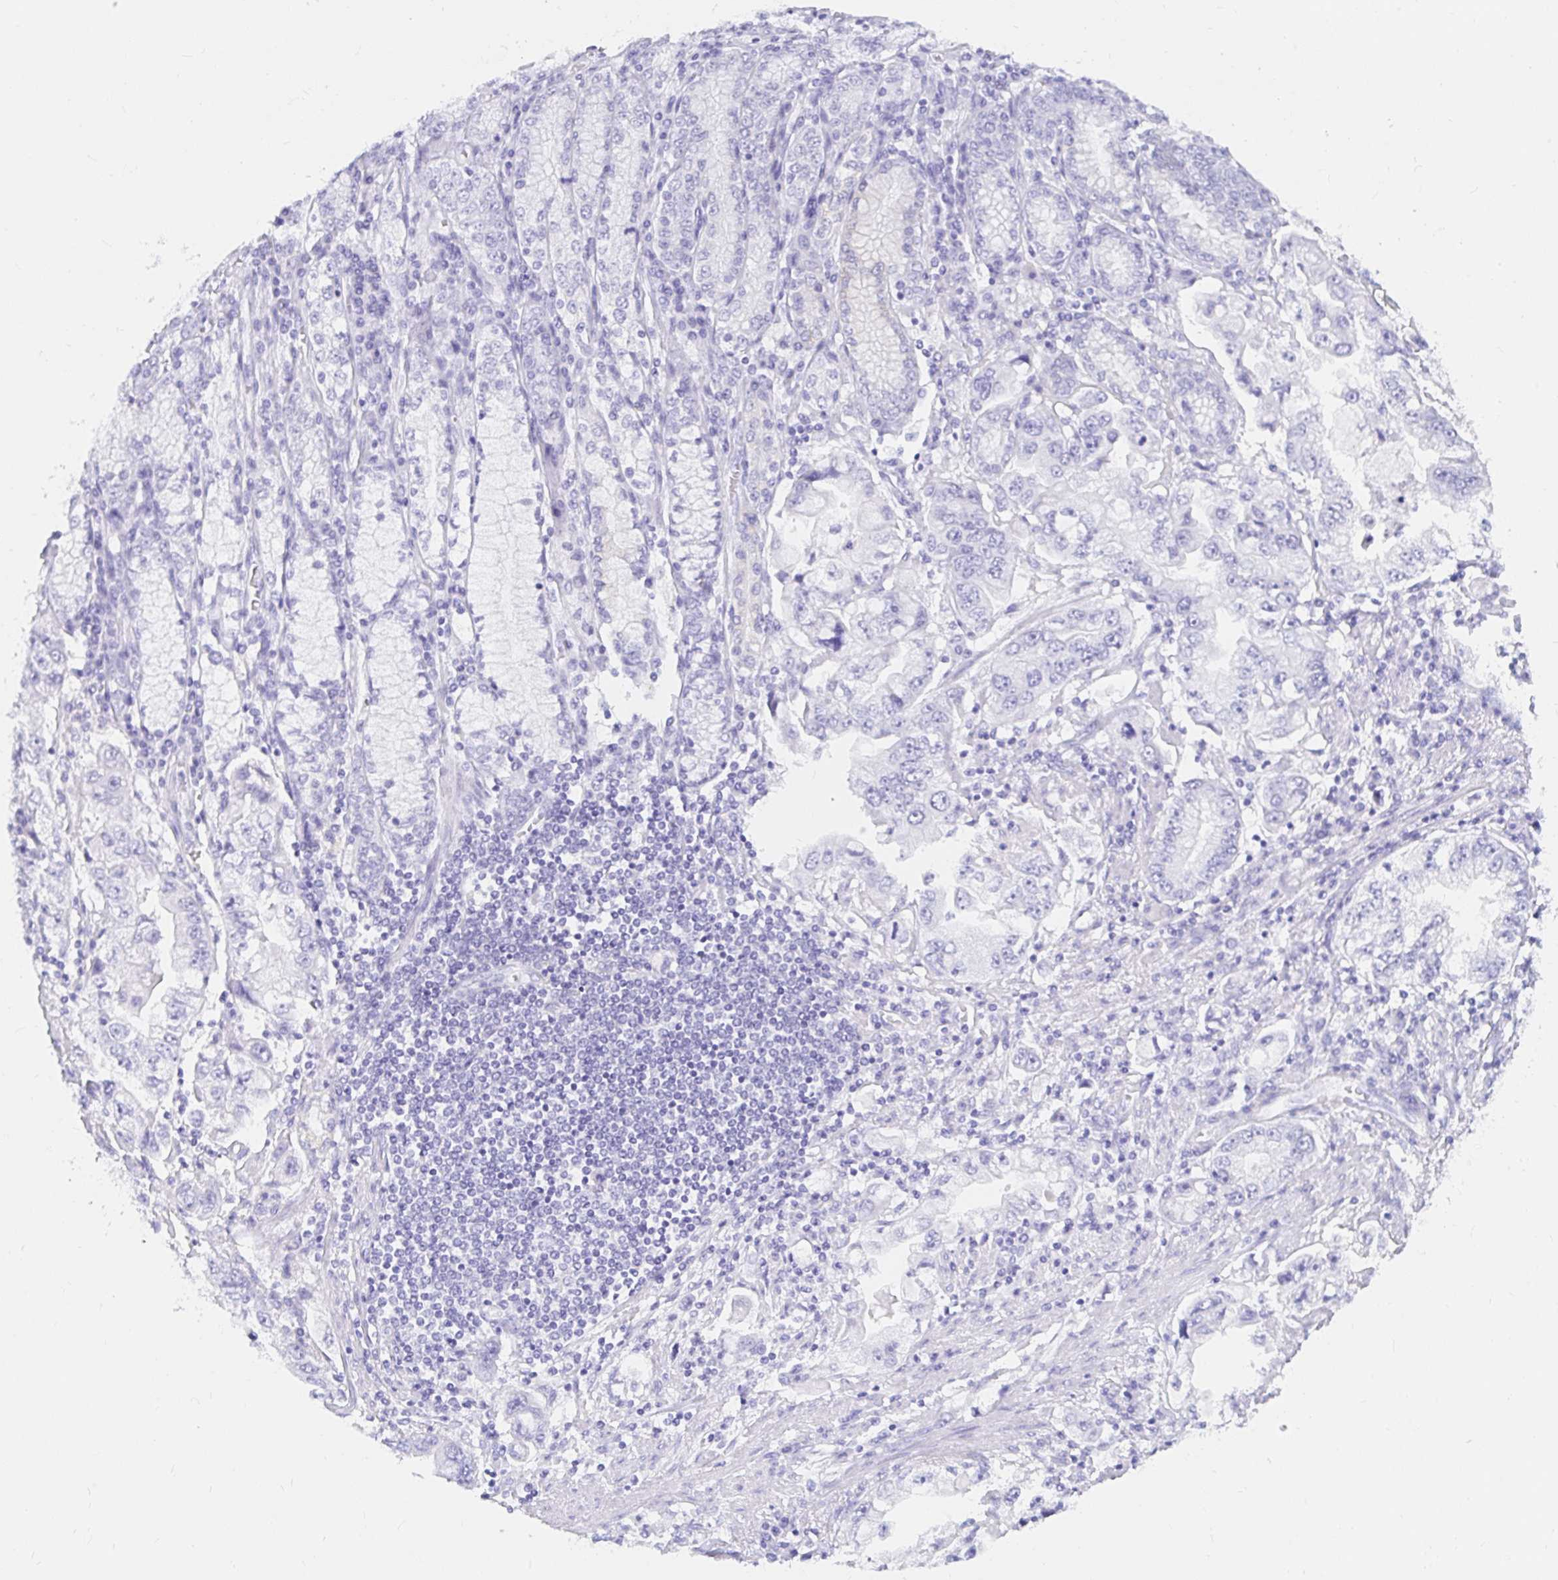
{"staining": {"intensity": "negative", "quantity": "none", "location": "none"}, "tissue": "stomach cancer", "cell_type": "Tumor cells", "image_type": "cancer", "snomed": [{"axis": "morphology", "description": "Adenocarcinoma, NOS"}, {"axis": "topography", "description": "Stomach, lower"}], "caption": "This is a micrograph of IHC staining of stomach cancer, which shows no positivity in tumor cells.", "gene": "OR6T1", "patient": {"sex": "female", "age": 93}}